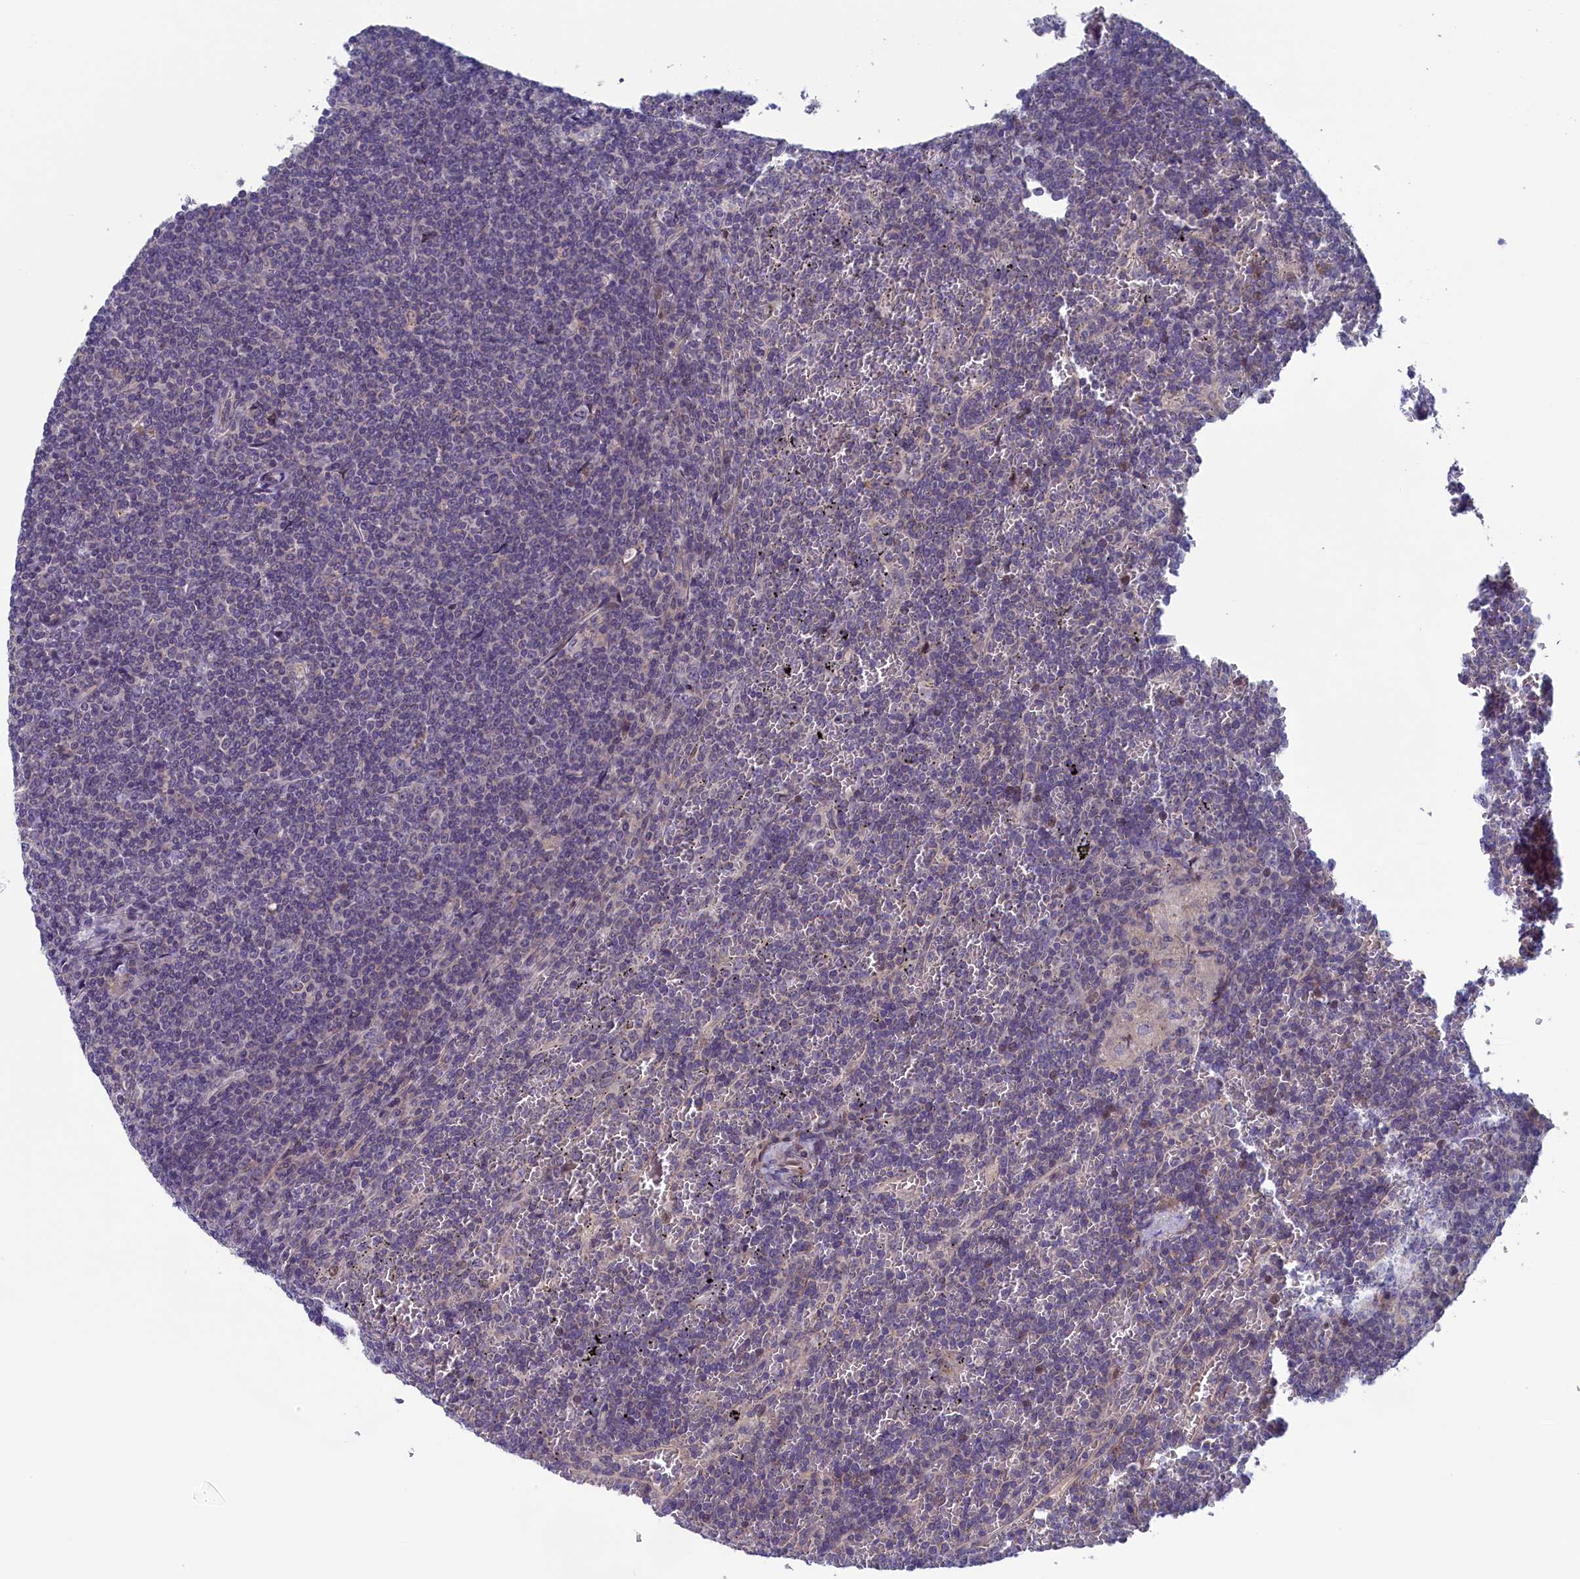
{"staining": {"intensity": "negative", "quantity": "none", "location": "none"}, "tissue": "lymphoma", "cell_type": "Tumor cells", "image_type": "cancer", "snomed": [{"axis": "morphology", "description": "Malignant lymphoma, non-Hodgkin's type, Low grade"}, {"axis": "topography", "description": "Spleen"}], "caption": "Lymphoma was stained to show a protein in brown. There is no significant positivity in tumor cells.", "gene": "ANKRD39", "patient": {"sex": "female", "age": 19}}